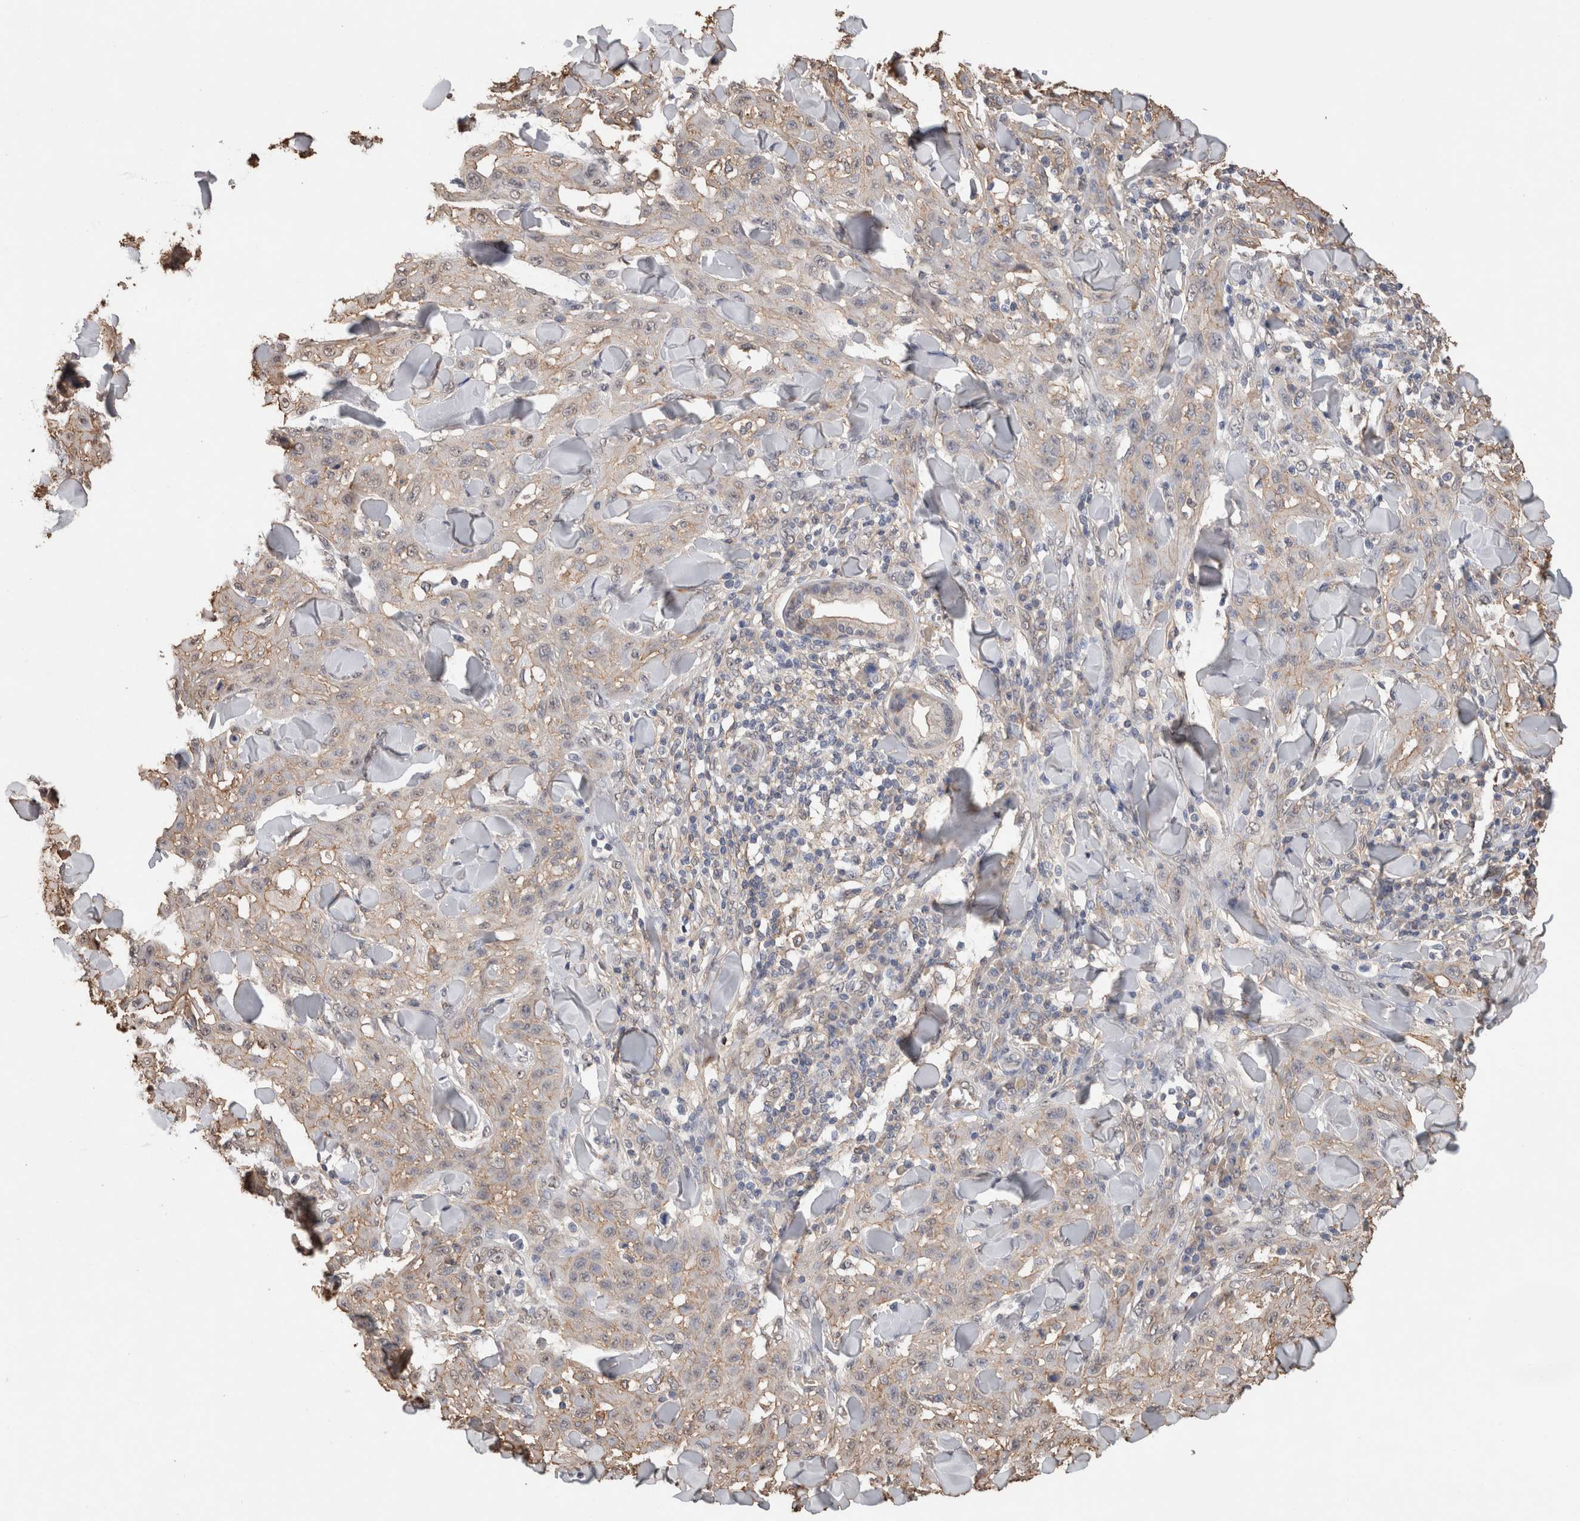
{"staining": {"intensity": "weak", "quantity": "<25%", "location": "cytoplasmic/membranous"}, "tissue": "skin cancer", "cell_type": "Tumor cells", "image_type": "cancer", "snomed": [{"axis": "morphology", "description": "Squamous cell carcinoma, NOS"}, {"axis": "topography", "description": "Skin"}], "caption": "An immunohistochemistry (IHC) image of skin cancer (squamous cell carcinoma) is shown. There is no staining in tumor cells of skin cancer (squamous cell carcinoma).", "gene": "S100A10", "patient": {"sex": "male", "age": 24}}